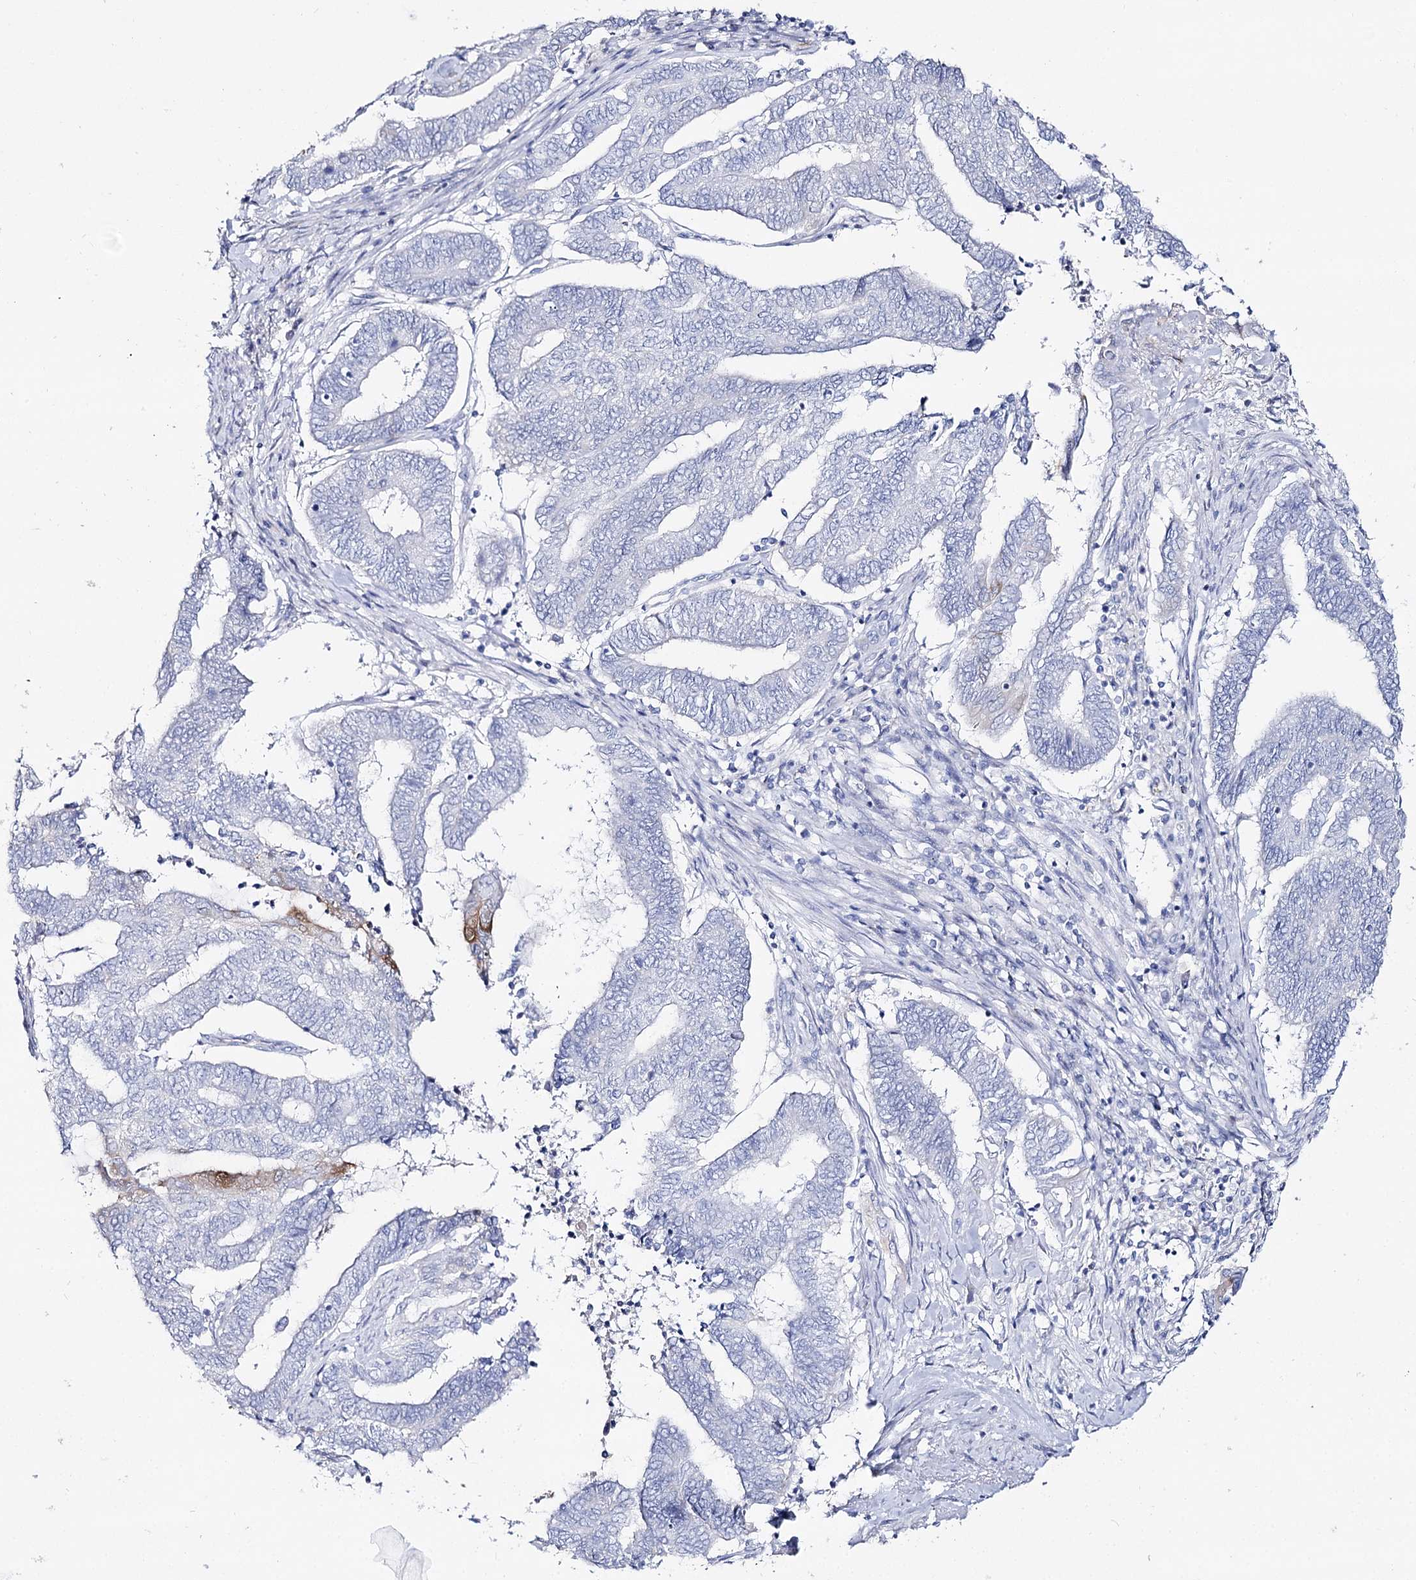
{"staining": {"intensity": "negative", "quantity": "none", "location": "none"}, "tissue": "endometrial cancer", "cell_type": "Tumor cells", "image_type": "cancer", "snomed": [{"axis": "morphology", "description": "Adenocarcinoma, NOS"}, {"axis": "topography", "description": "Uterus"}, {"axis": "topography", "description": "Endometrium"}], "caption": "A high-resolution micrograph shows immunohistochemistry staining of adenocarcinoma (endometrial), which exhibits no significant expression in tumor cells.", "gene": "SLC3A1", "patient": {"sex": "female", "age": 70}}